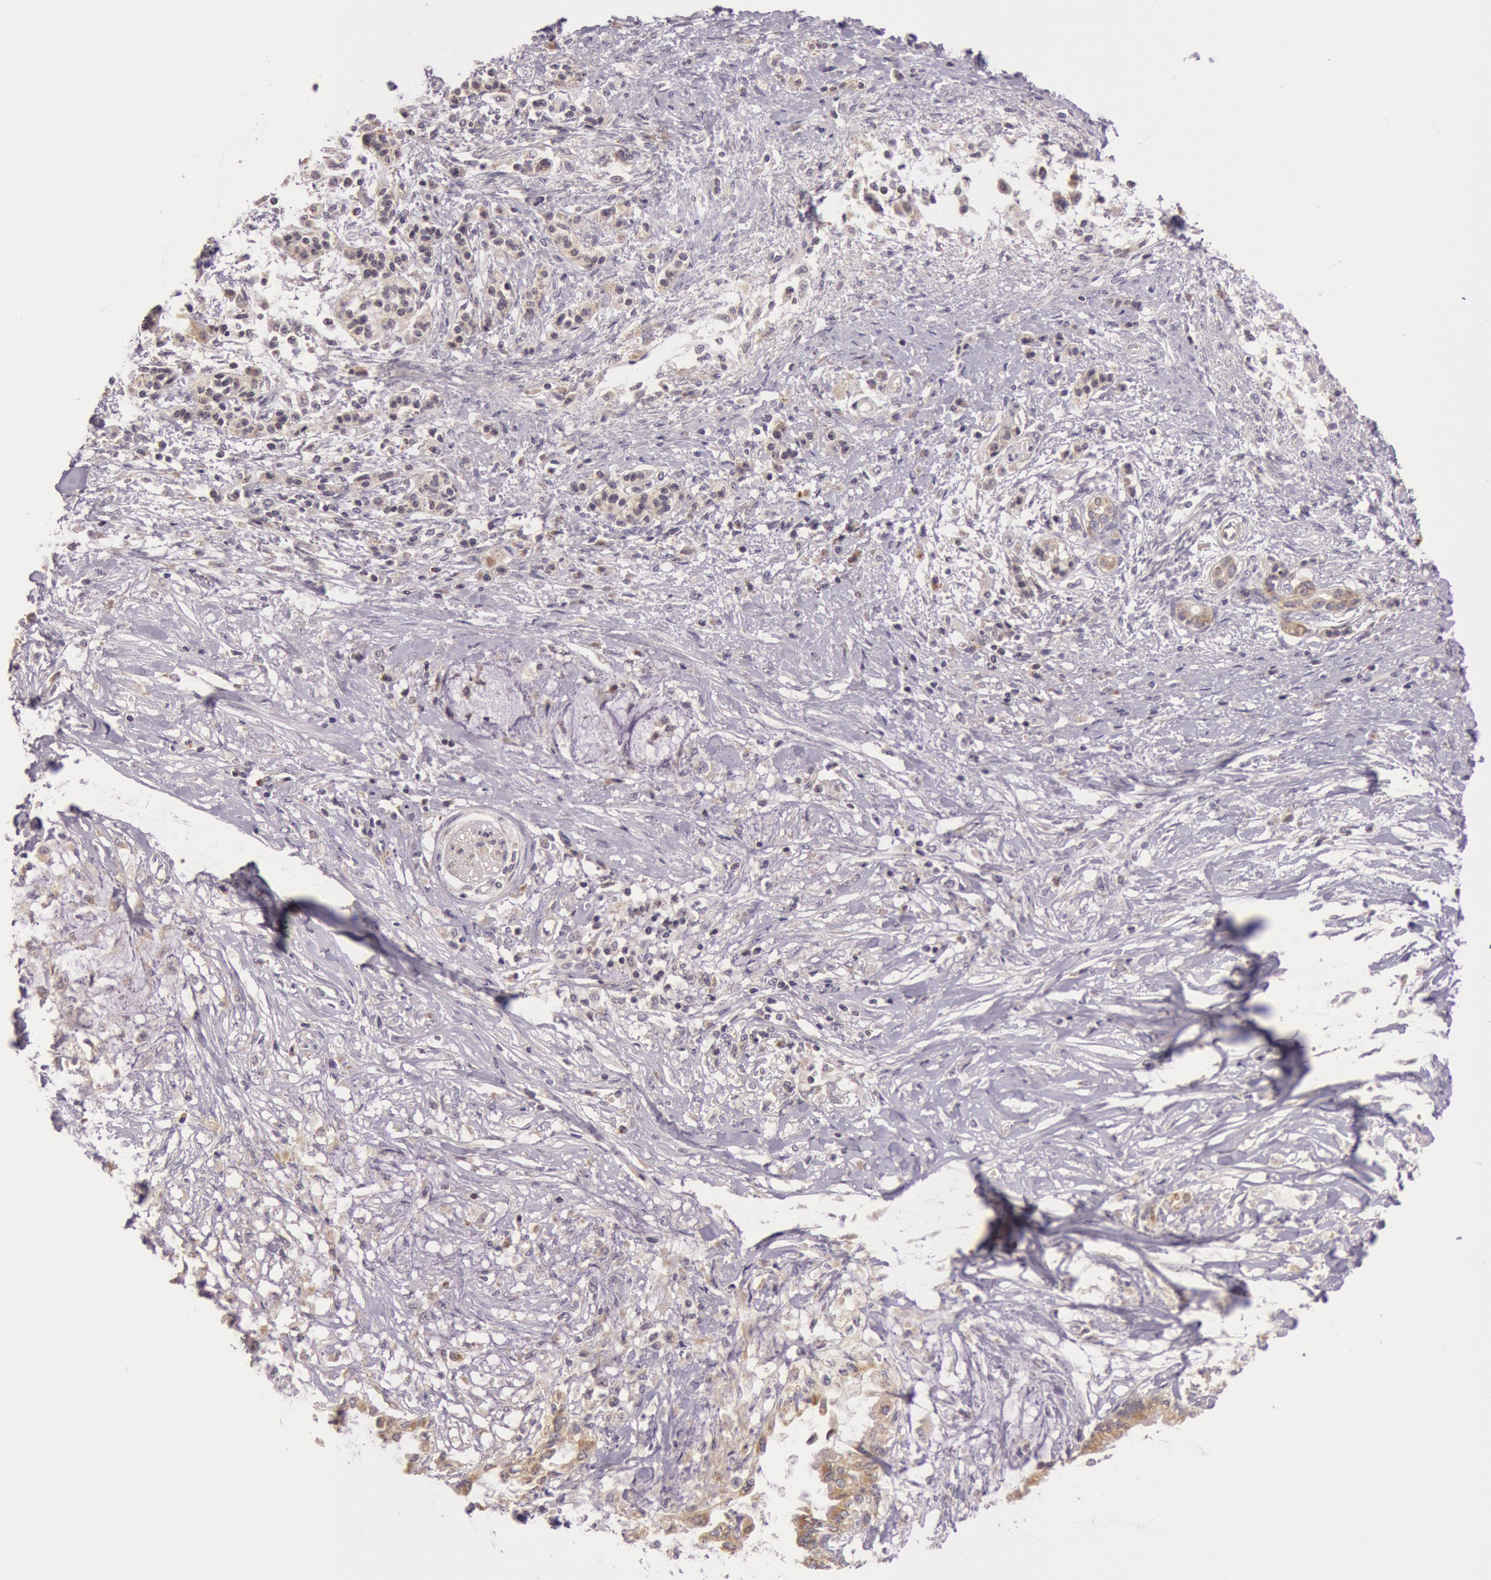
{"staining": {"intensity": "moderate", "quantity": ">75%", "location": "cytoplasmic/membranous"}, "tissue": "pancreatic cancer", "cell_type": "Tumor cells", "image_type": "cancer", "snomed": [{"axis": "morphology", "description": "Adenocarcinoma, NOS"}, {"axis": "topography", "description": "Pancreas"}], "caption": "Immunohistochemical staining of pancreatic cancer (adenocarcinoma) displays medium levels of moderate cytoplasmic/membranous protein expression in about >75% of tumor cells.", "gene": "CDK16", "patient": {"sex": "female", "age": 64}}